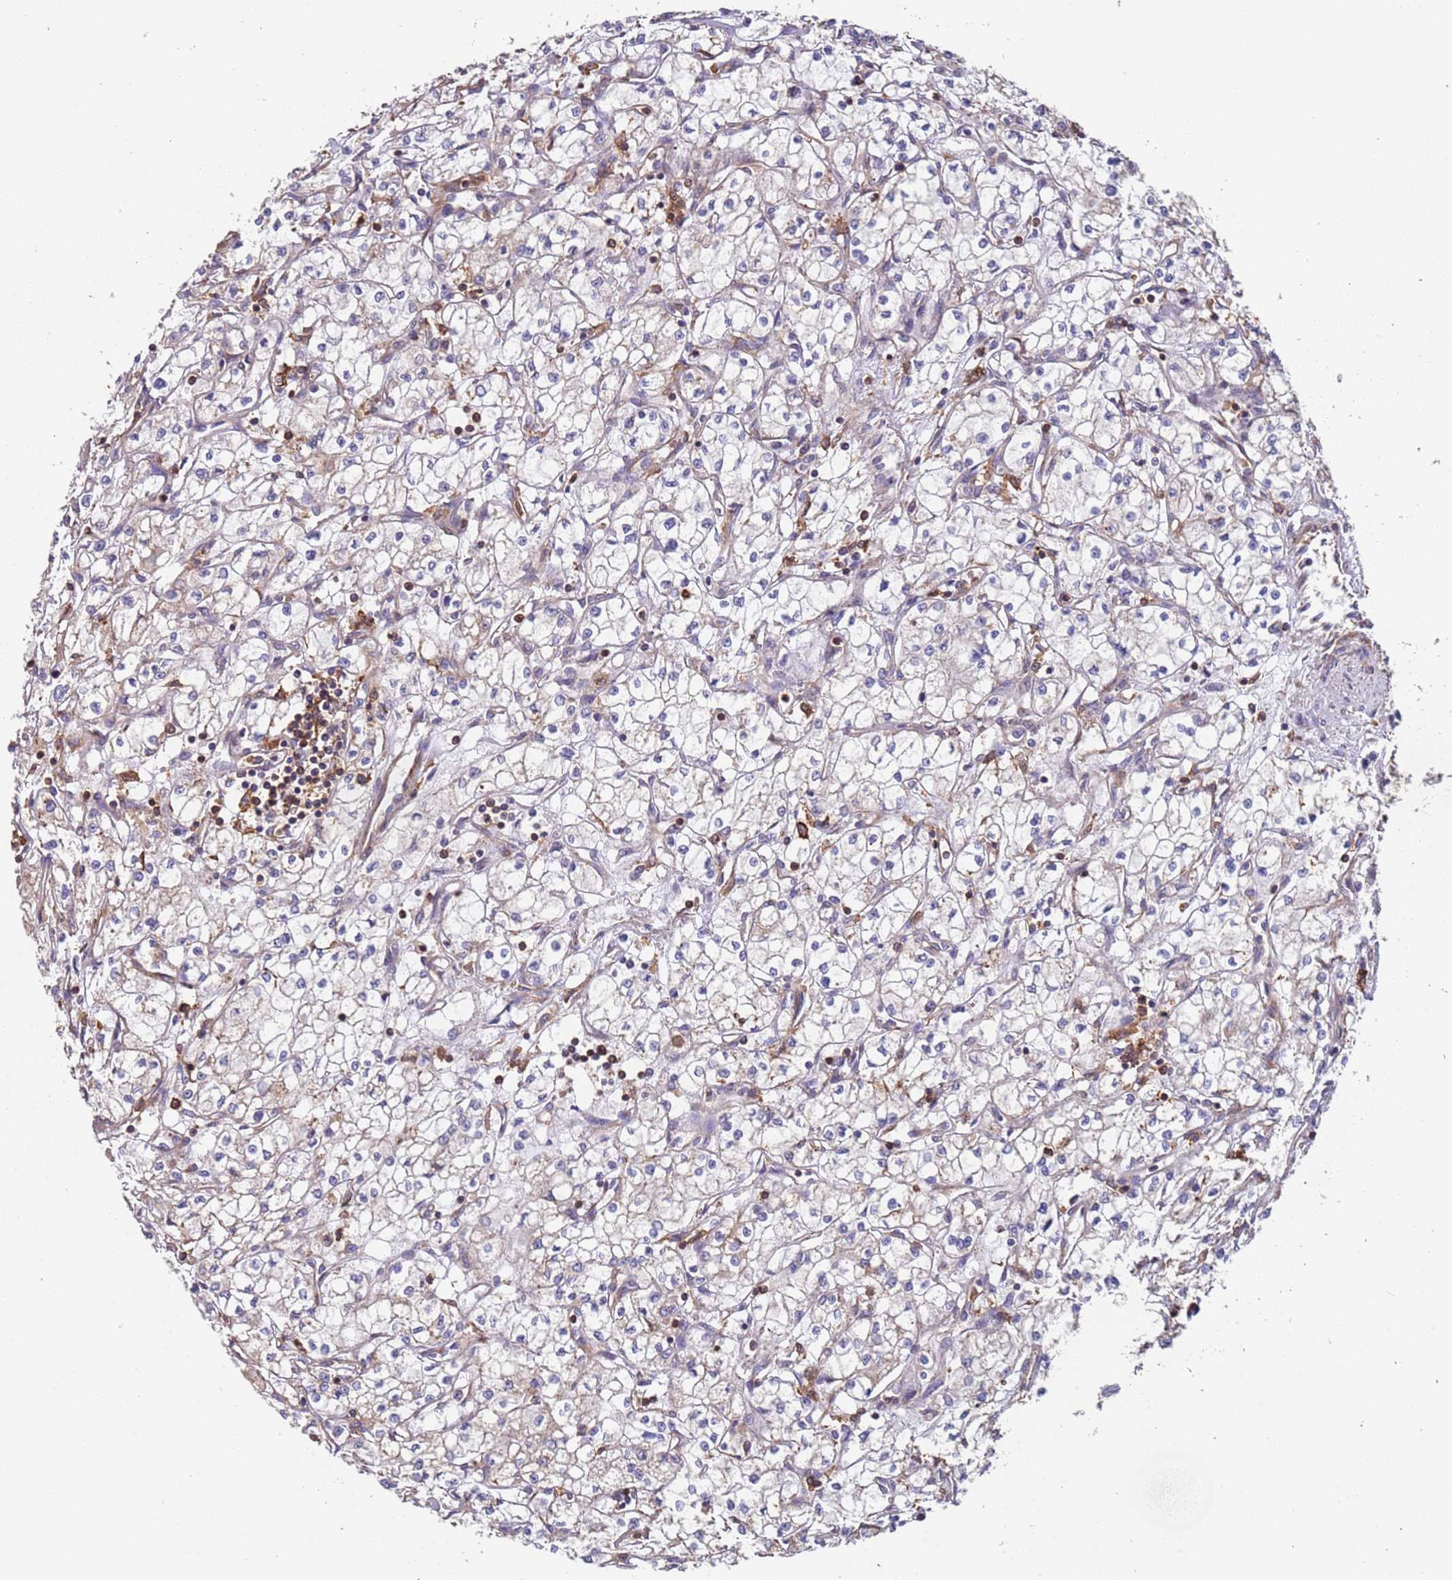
{"staining": {"intensity": "negative", "quantity": "none", "location": "none"}, "tissue": "renal cancer", "cell_type": "Tumor cells", "image_type": "cancer", "snomed": [{"axis": "morphology", "description": "Adenocarcinoma, NOS"}, {"axis": "topography", "description": "Kidney"}], "caption": "Protein analysis of adenocarcinoma (renal) displays no significant positivity in tumor cells.", "gene": "SYT4", "patient": {"sex": "male", "age": 59}}